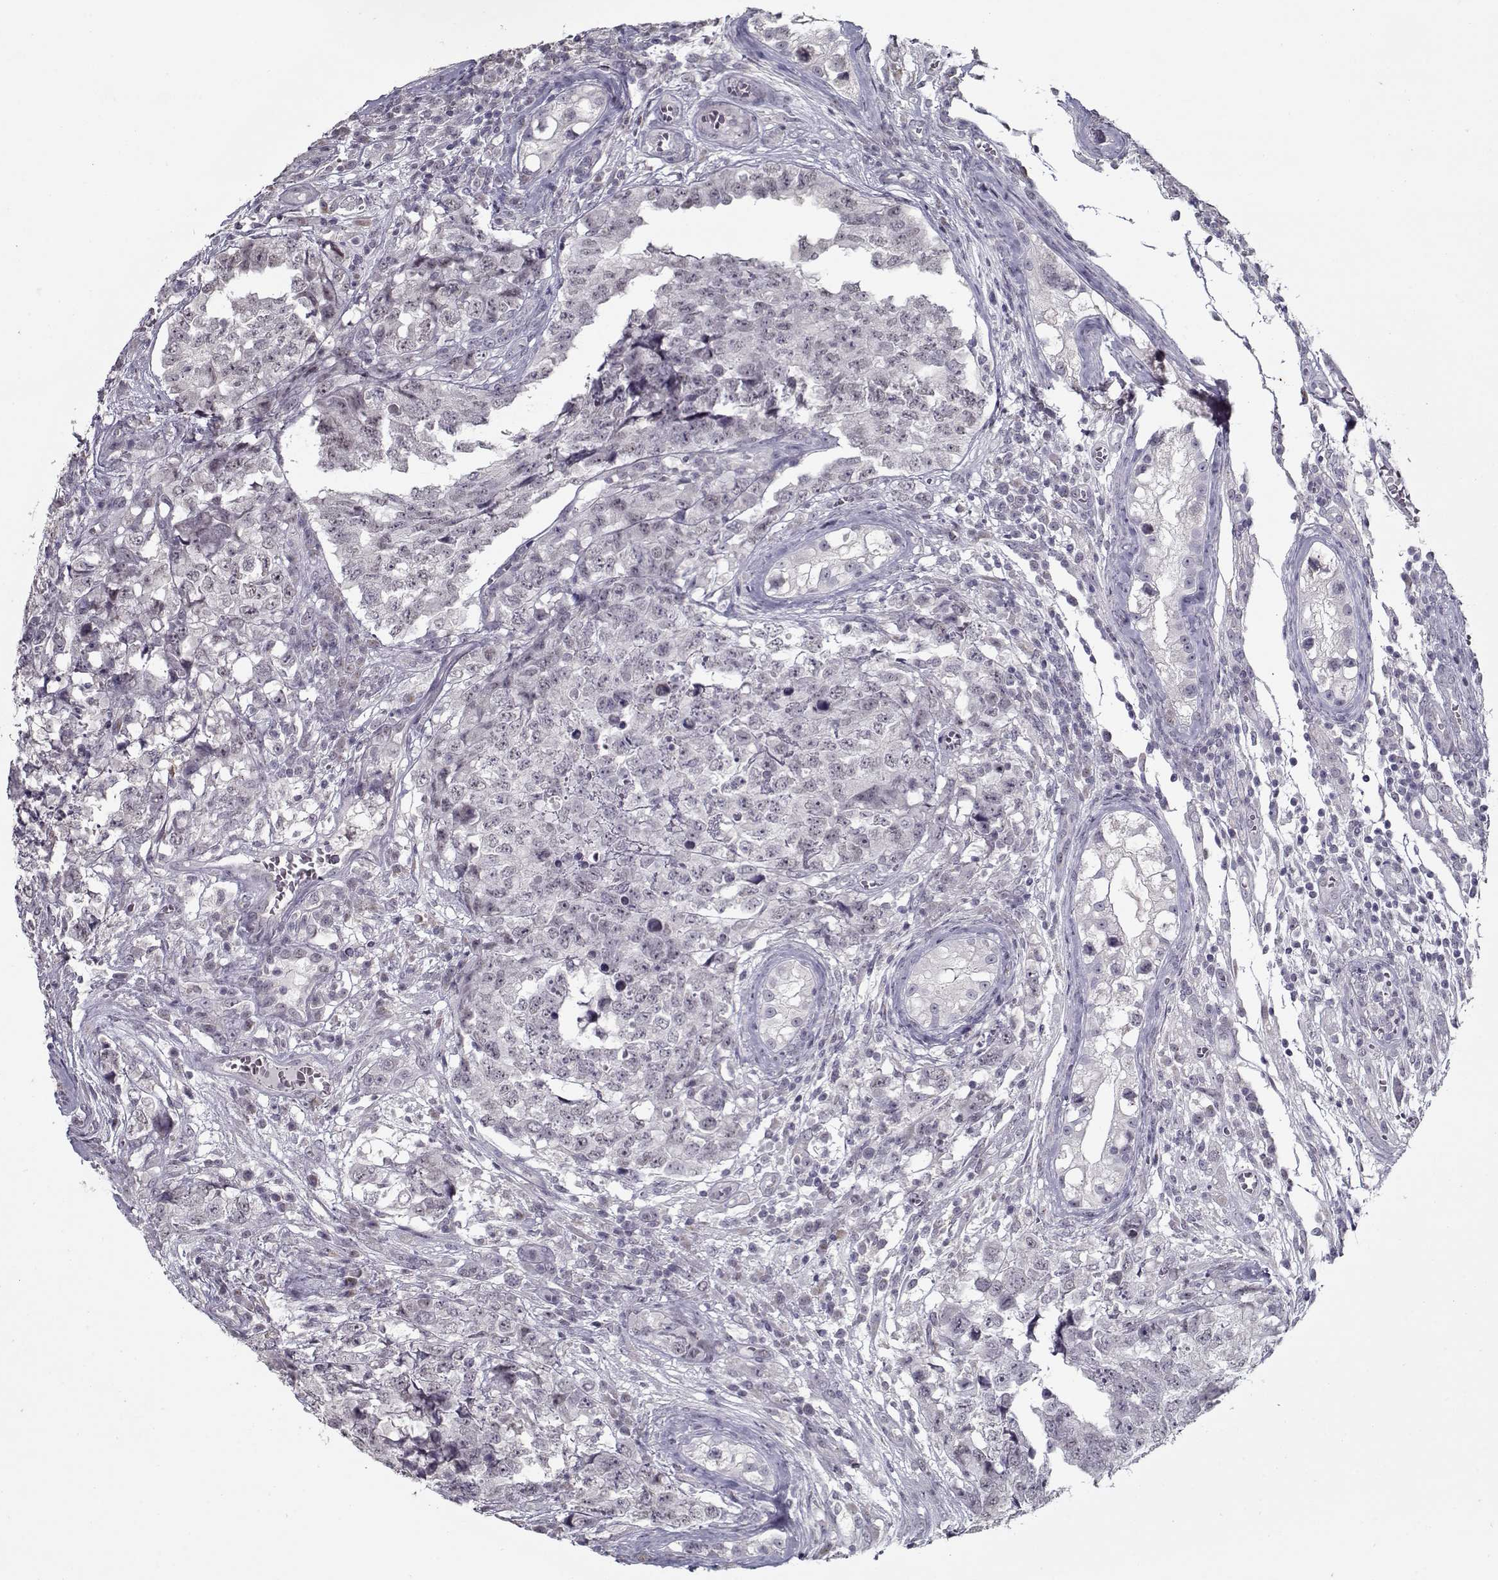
{"staining": {"intensity": "negative", "quantity": "none", "location": "none"}, "tissue": "testis cancer", "cell_type": "Tumor cells", "image_type": "cancer", "snomed": [{"axis": "morphology", "description": "Carcinoma, Embryonal, NOS"}, {"axis": "topography", "description": "Testis"}], "caption": "Human testis cancer (embryonal carcinoma) stained for a protein using immunohistochemistry shows no expression in tumor cells.", "gene": "SEC16B", "patient": {"sex": "male", "age": 23}}